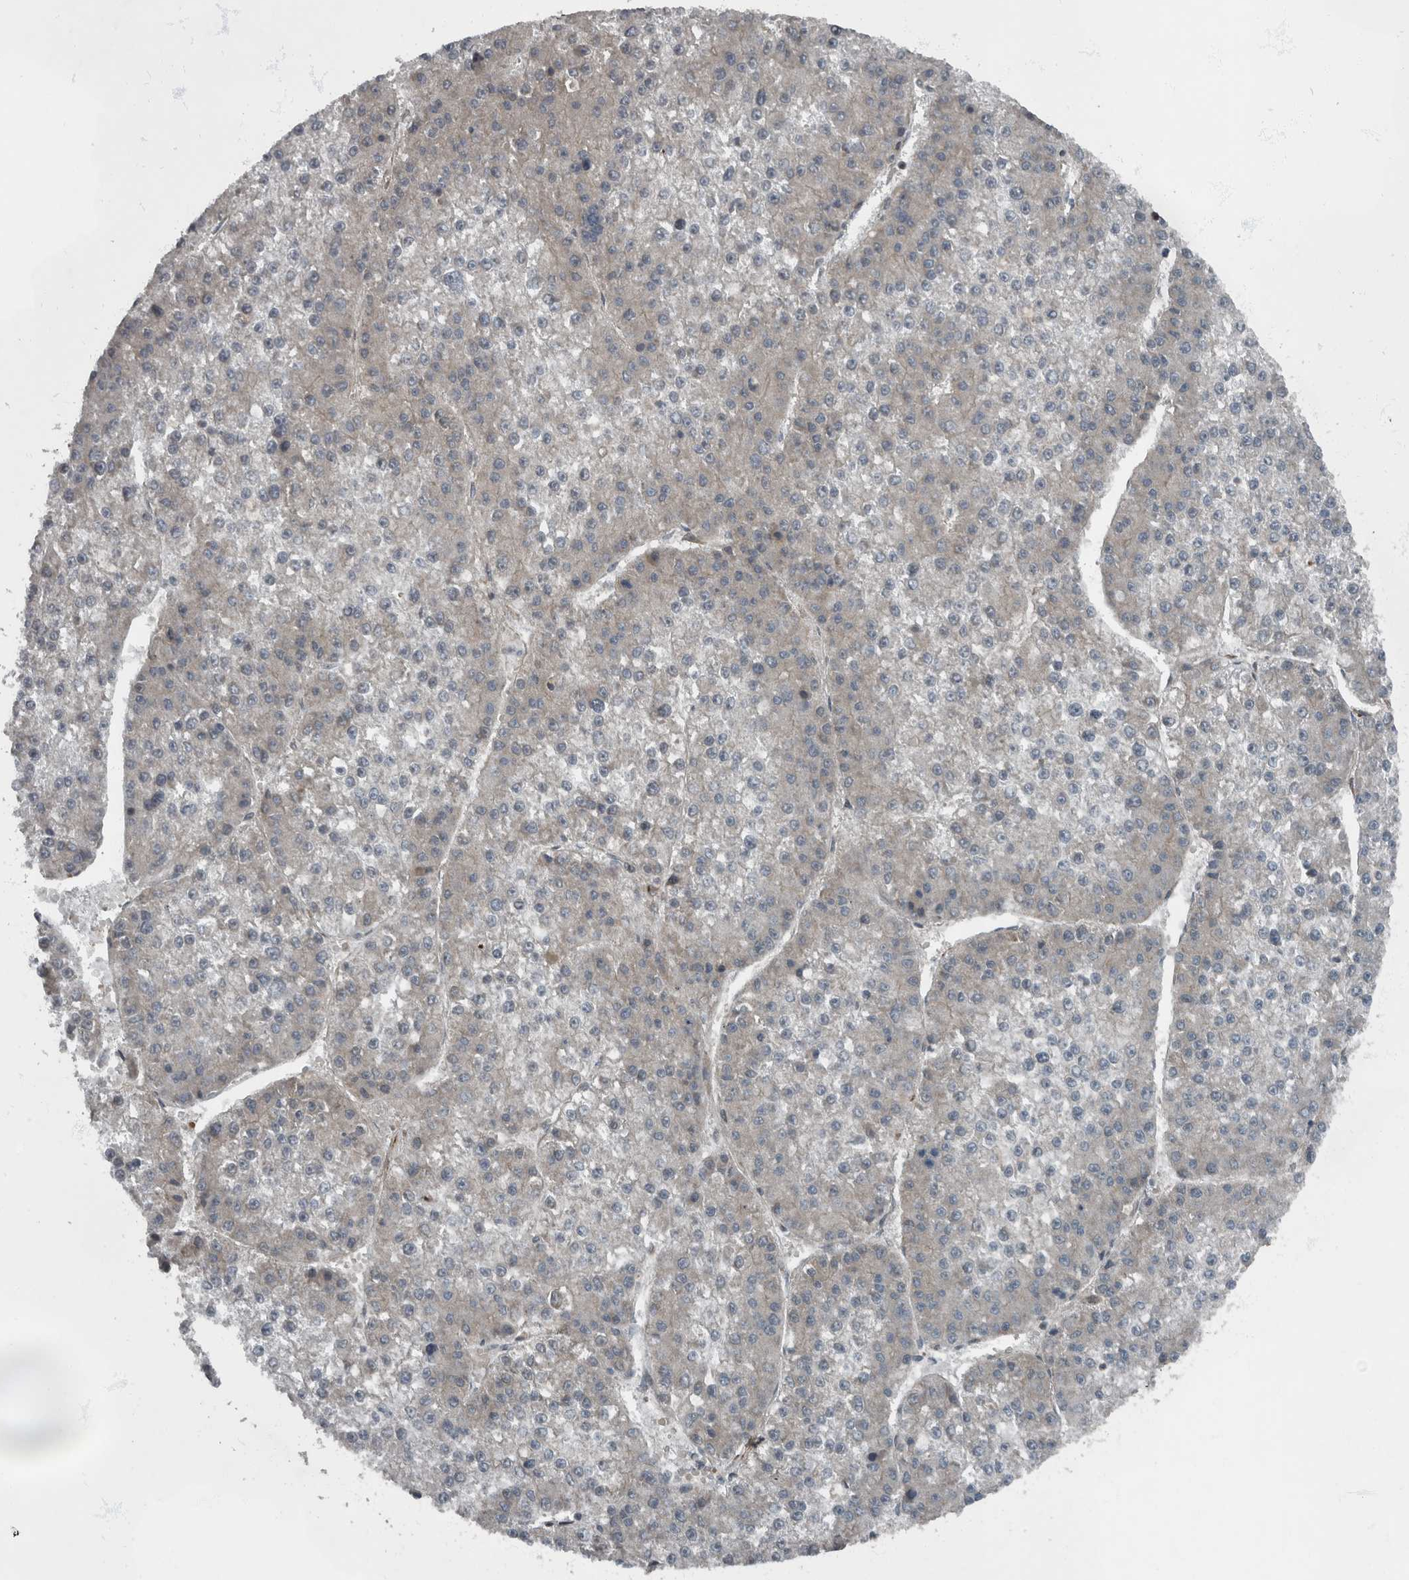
{"staining": {"intensity": "negative", "quantity": "none", "location": "none"}, "tissue": "liver cancer", "cell_type": "Tumor cells", "image_type": "cancer", "snomed": [{"axis": "morphology", "description": "Carcinoma, Hepatocellular, NOS"}, {"axis": "topography", "description": "Liver"}], "caption": "The photomicrograph reveals no significant expression in tumor cells of hepatocellular carcinoma (liver).", "gene": "RABGGTB", "patient": {"sex": "female", "age": 73}}